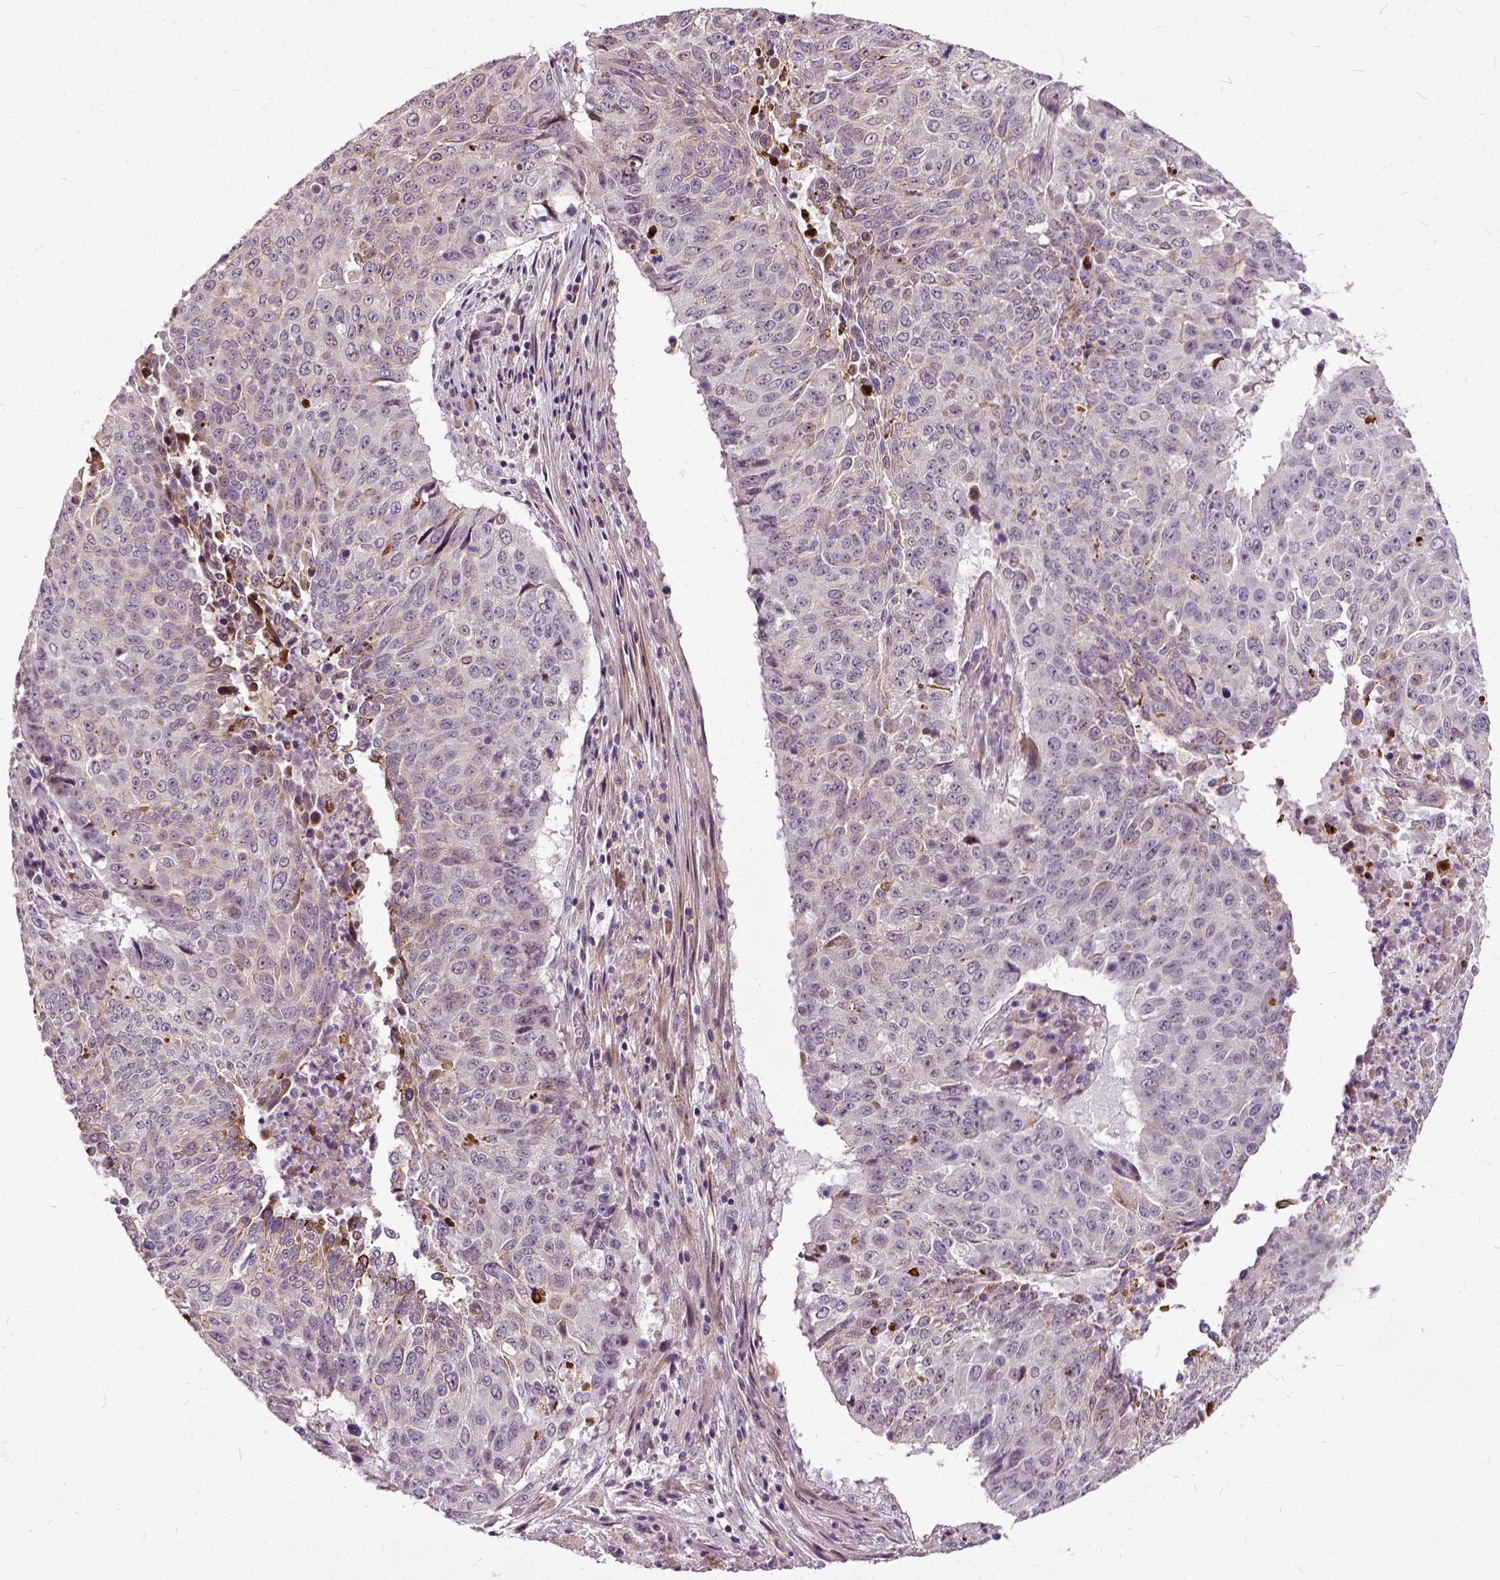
{"staining": {"intensity": "weak", "quantity": "<25%", "location": "cytoplasmic/membranous"}, "tissue": "lung cancer", "cell_type": "Tumor cells", "image_type": "cancer", "snomed": [{"axis": "morphology", "description": "Normal tissue, NOS"}, {"axis": "morphology", "description": "Squamous cell carcinoma, NOS"}, {"axis": "topography", "description": "Bronchus"}, {"axis": "topography", "description": "Lung"}], "caption": "Lung cancer (squamous cell carcinoma) was stained to show a protein in brown. There is no significant positivity in tumor cells. (DAB (3,3'-diaminobenzidine) immunohistochemistry (IHC) with hematoxylin counter stain).", "gene": "ILRUN", "patient": {"sex": "male", "age": 64}}